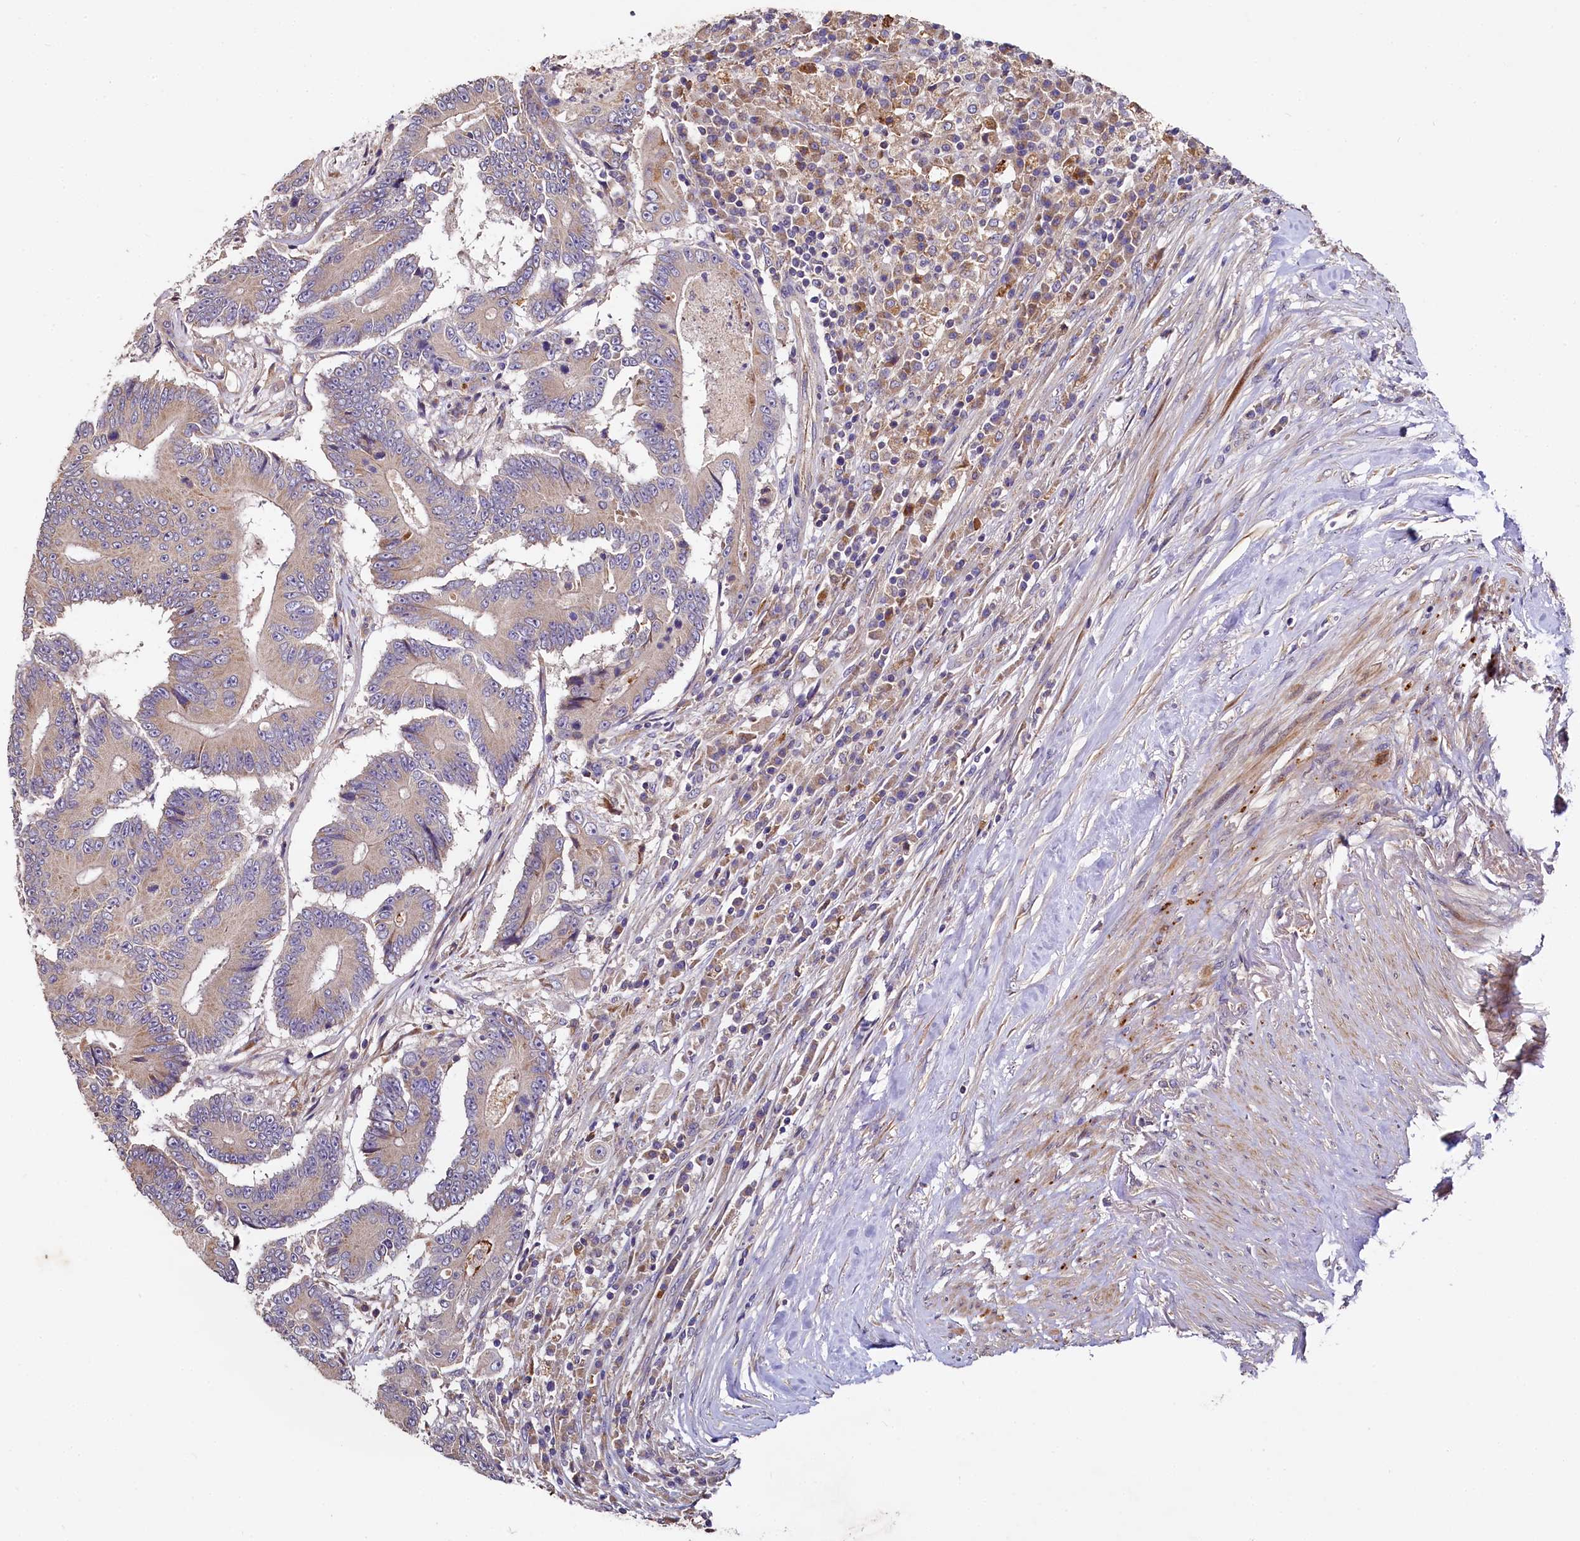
{"staining": {"intensity": "weak", "quantity": ">75%", "location": "cytoplasmic/membranous"}, "tissue": "colorectal cancer", "cell_type": "Tumor cells", "image_type": "cancer", "snomed": [{"axis": "morphology", "description": "Adenocarcinoma, NOS"}, {"axis": "topography", "description": "Colon"}], "caption": "Protein expression analysis of human colorectal cancer reveals weak cytoplasmic/membranous positivity in about >75% of tumor cells.", "gene": "SPRYD3", "patient": {"sex": "male", "age": 83}}